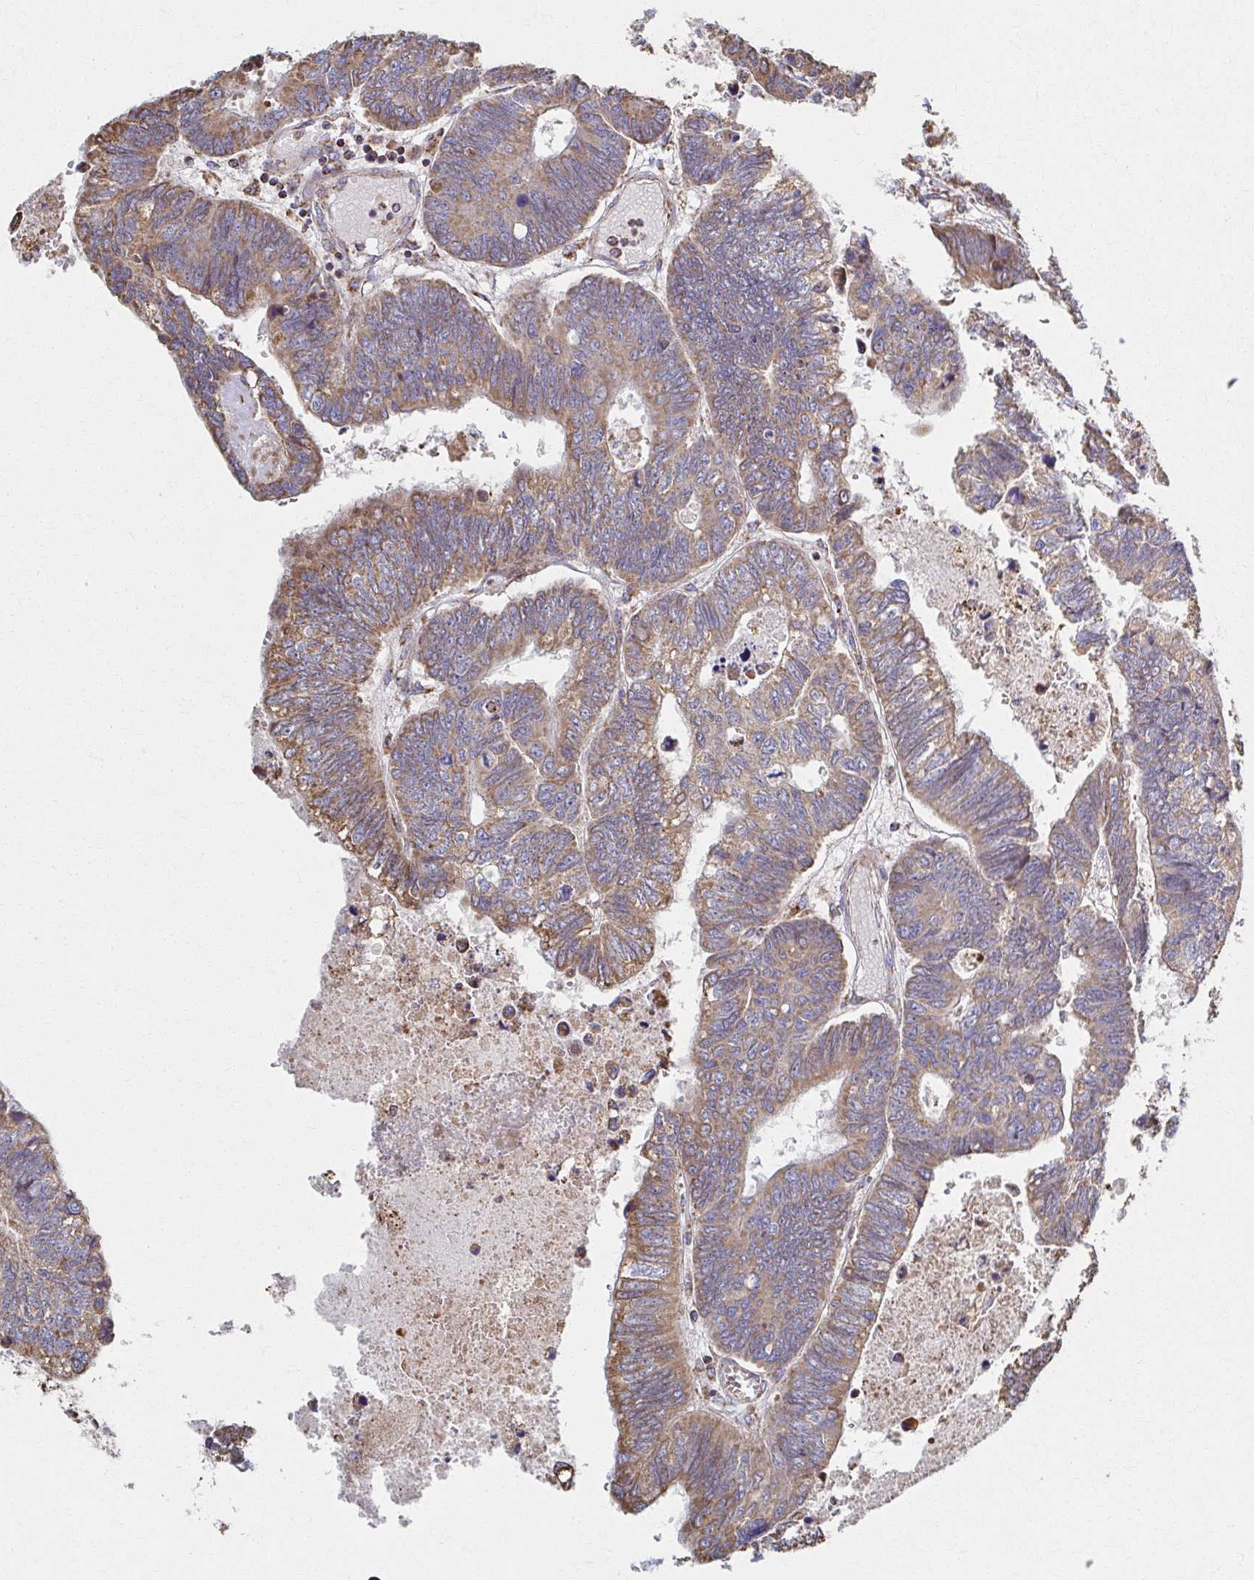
{"staining": {"intensity": "moderate", "quantity": ">75%", "location": "cytoplasmic/membranous"}, "tissue": "colorectal cancer", "cell_type": "Tumor cells", "image_type": "cancer", "snomed": [{"axis": "morphology", "description": "Adenocarcinoma, NOS"}, {"axis": "topography", "description": "Colon"}], "caption": "Protein staining of adenocarcinoma (colorectal) tissue shows moderate cytoplasmic/membranous staining in approximately >75% of tumor cells. (IHC, brightfield microscopy, high magnification).", "gene": "SAT1", "patient": {"sex": "male", "age": 62}}